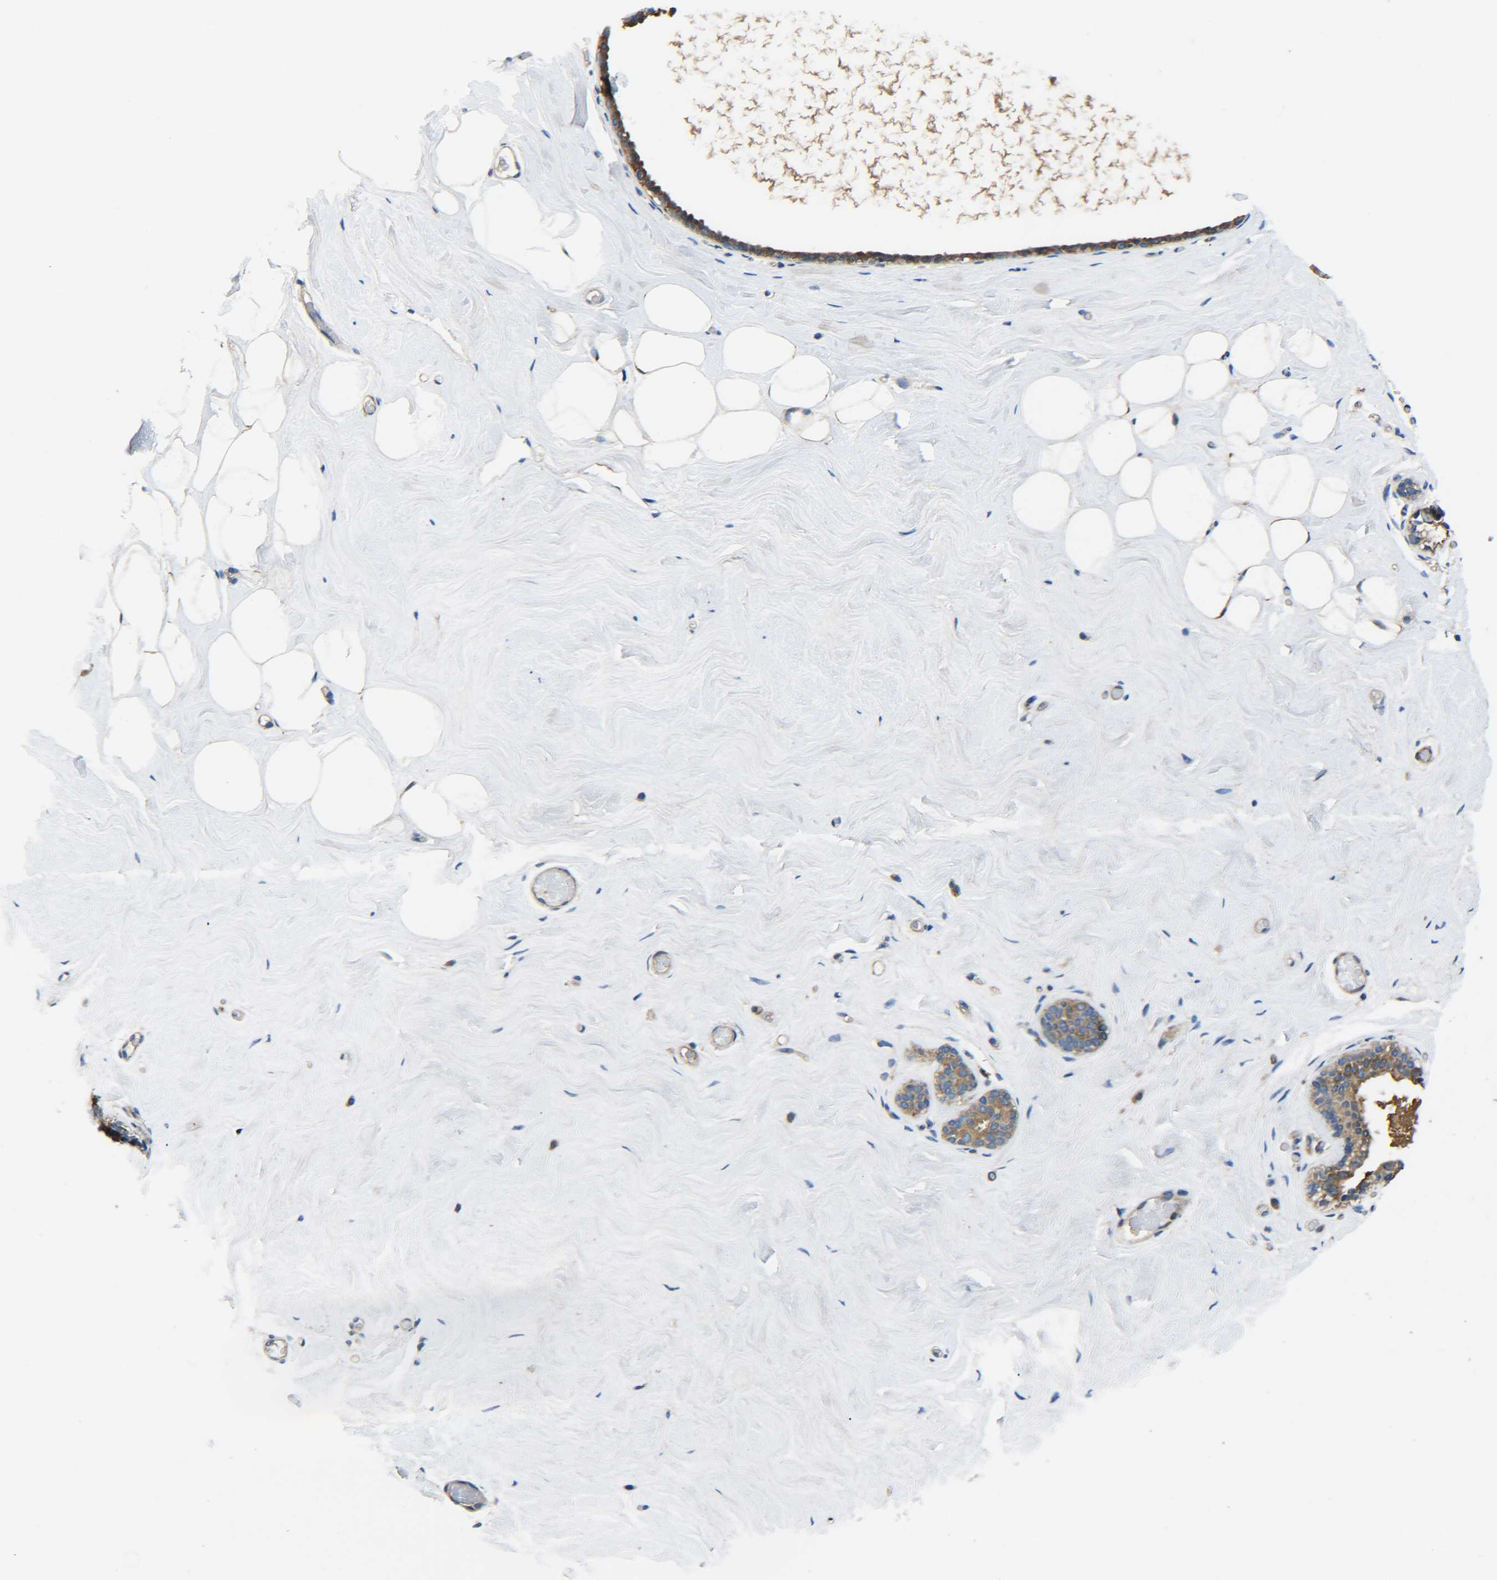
{"staining": {"intensity": "weak", "quantity": ">75%", "location": "cytoplasmic/membranous"}, "tissue": "breast", "cell_type": "Adipocytes", "image_type": "normal", "snomed": [{"axis": "morphology", "description": "Normal tissue, NOS"}, {"axis": "topography", "description": "Breast"}], "caption": "Adipocytes reveal weak cytoplasmic/membranous staining in about >75% of cells in unremarkable breast.", "gene": "PREB", "patient": {"sex": "female", "age": 75}}